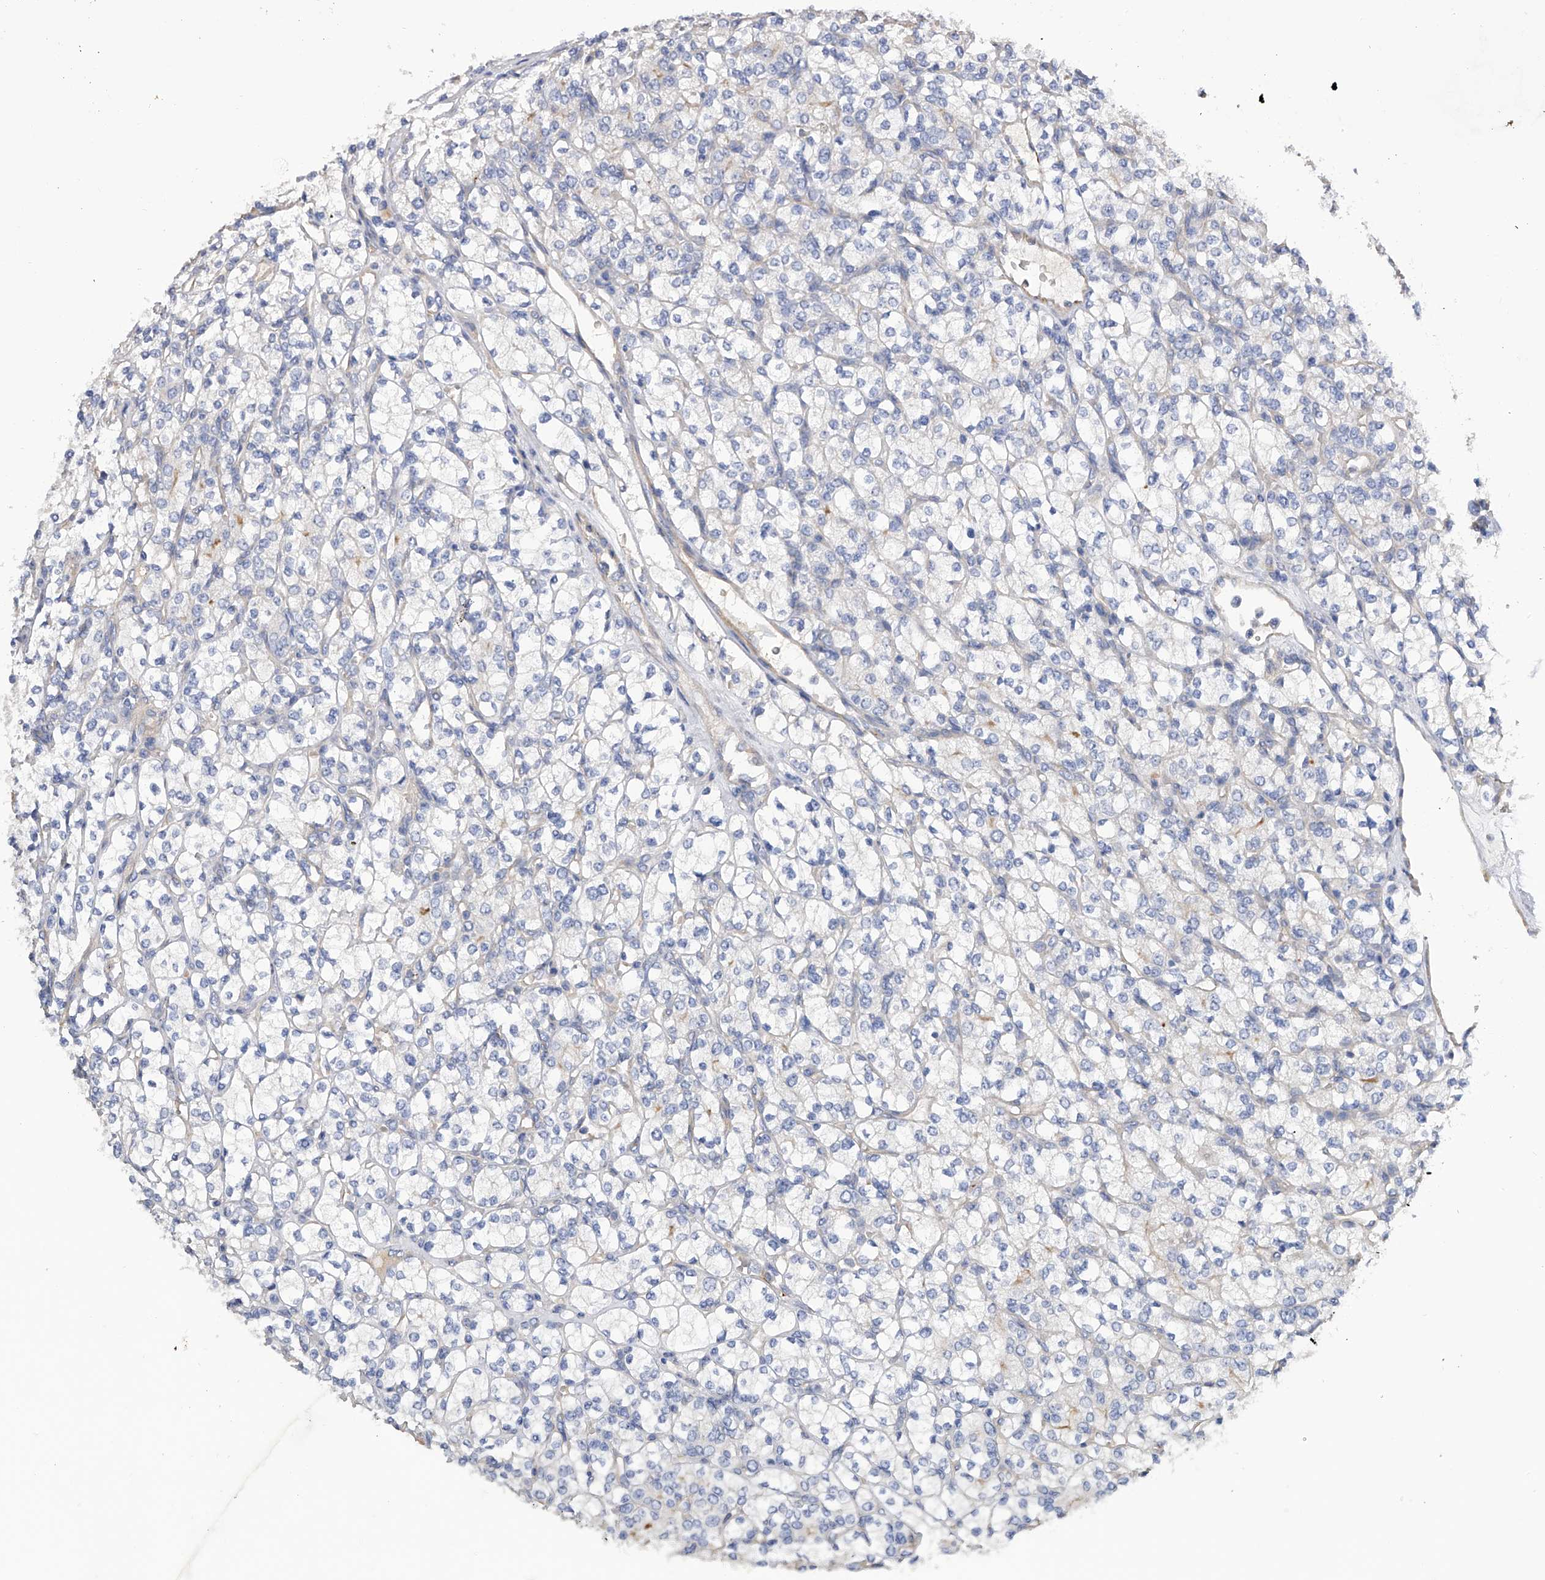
{"staining": {"intensity": "negative", "quantity": "none", "location": "none"}, "tissue": "renal cancer", "cell_type": "Tumor cells", "image_type": "cancer", "snomed": [{"axis": "morphology", "description": "Adenocarcinoma, NOS"}, {"axis": "topography", "description": "Kidney"}], "caption": "Adenocarcinoma (renal) was stained to show a protein in brown. There is no significant expression in tumor cells.", "gene": "RWDD2A", "patient": {"sex": "male", "age": 77}}